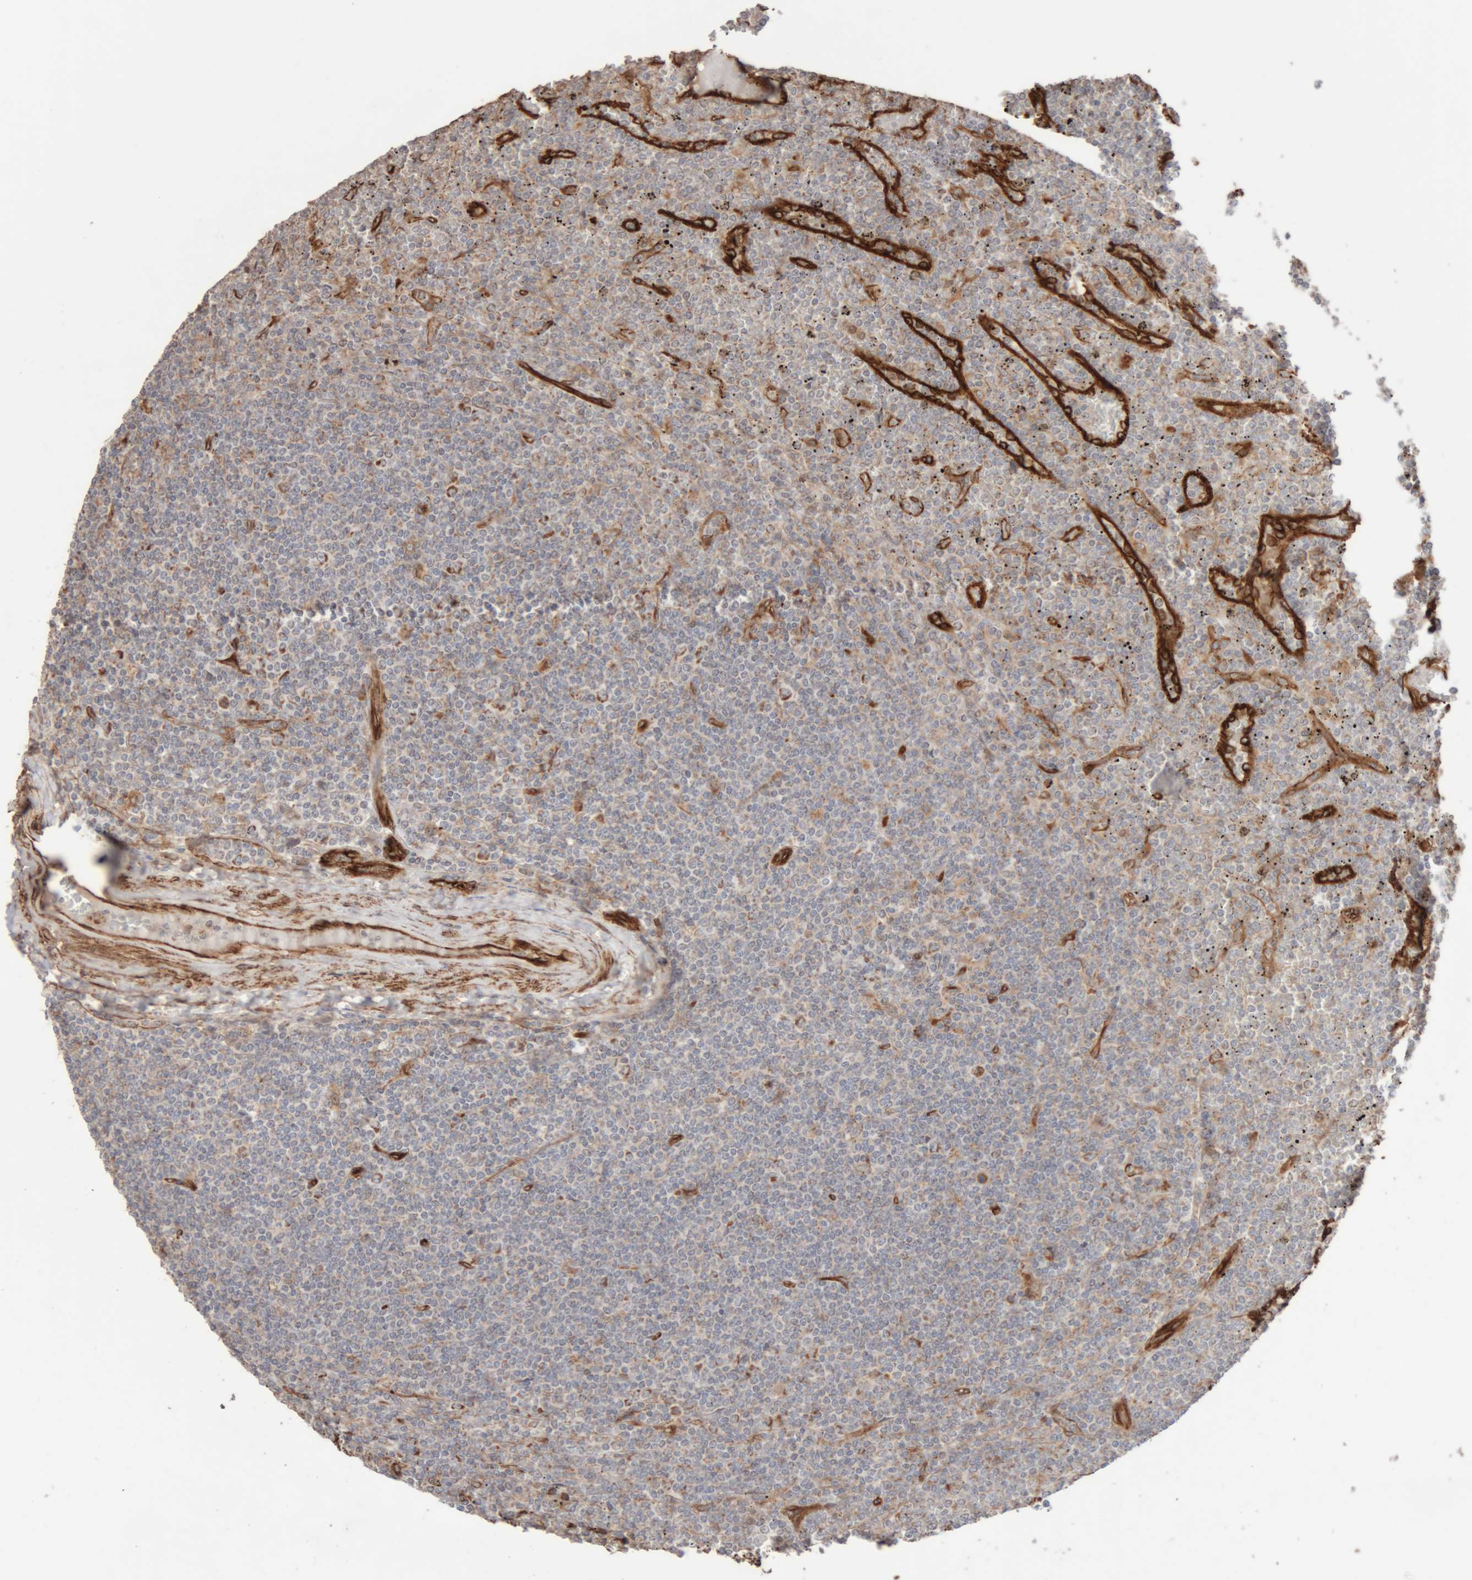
{"staining": {"intensity": "weak", "quantity": "<25%", "location": "cytoplasmic/membranous"}, "tissue": "lymphoma", "cell_type": "Tumor cells", "image_type": "cancer", "snomed": [{"axis": "morphology", "description": "Malignant lymphoma, non-Hodgkin's type, Low grade"}, {"axis": "topography", "description": "Spleen"}], "caption": "The micrograph shows no significant expression in tumor cells of low-grade malignant lymphoma, non-Hodgkin's type.", "gene": "RAB32", "patient": {"sex": "female", "age": 19}}